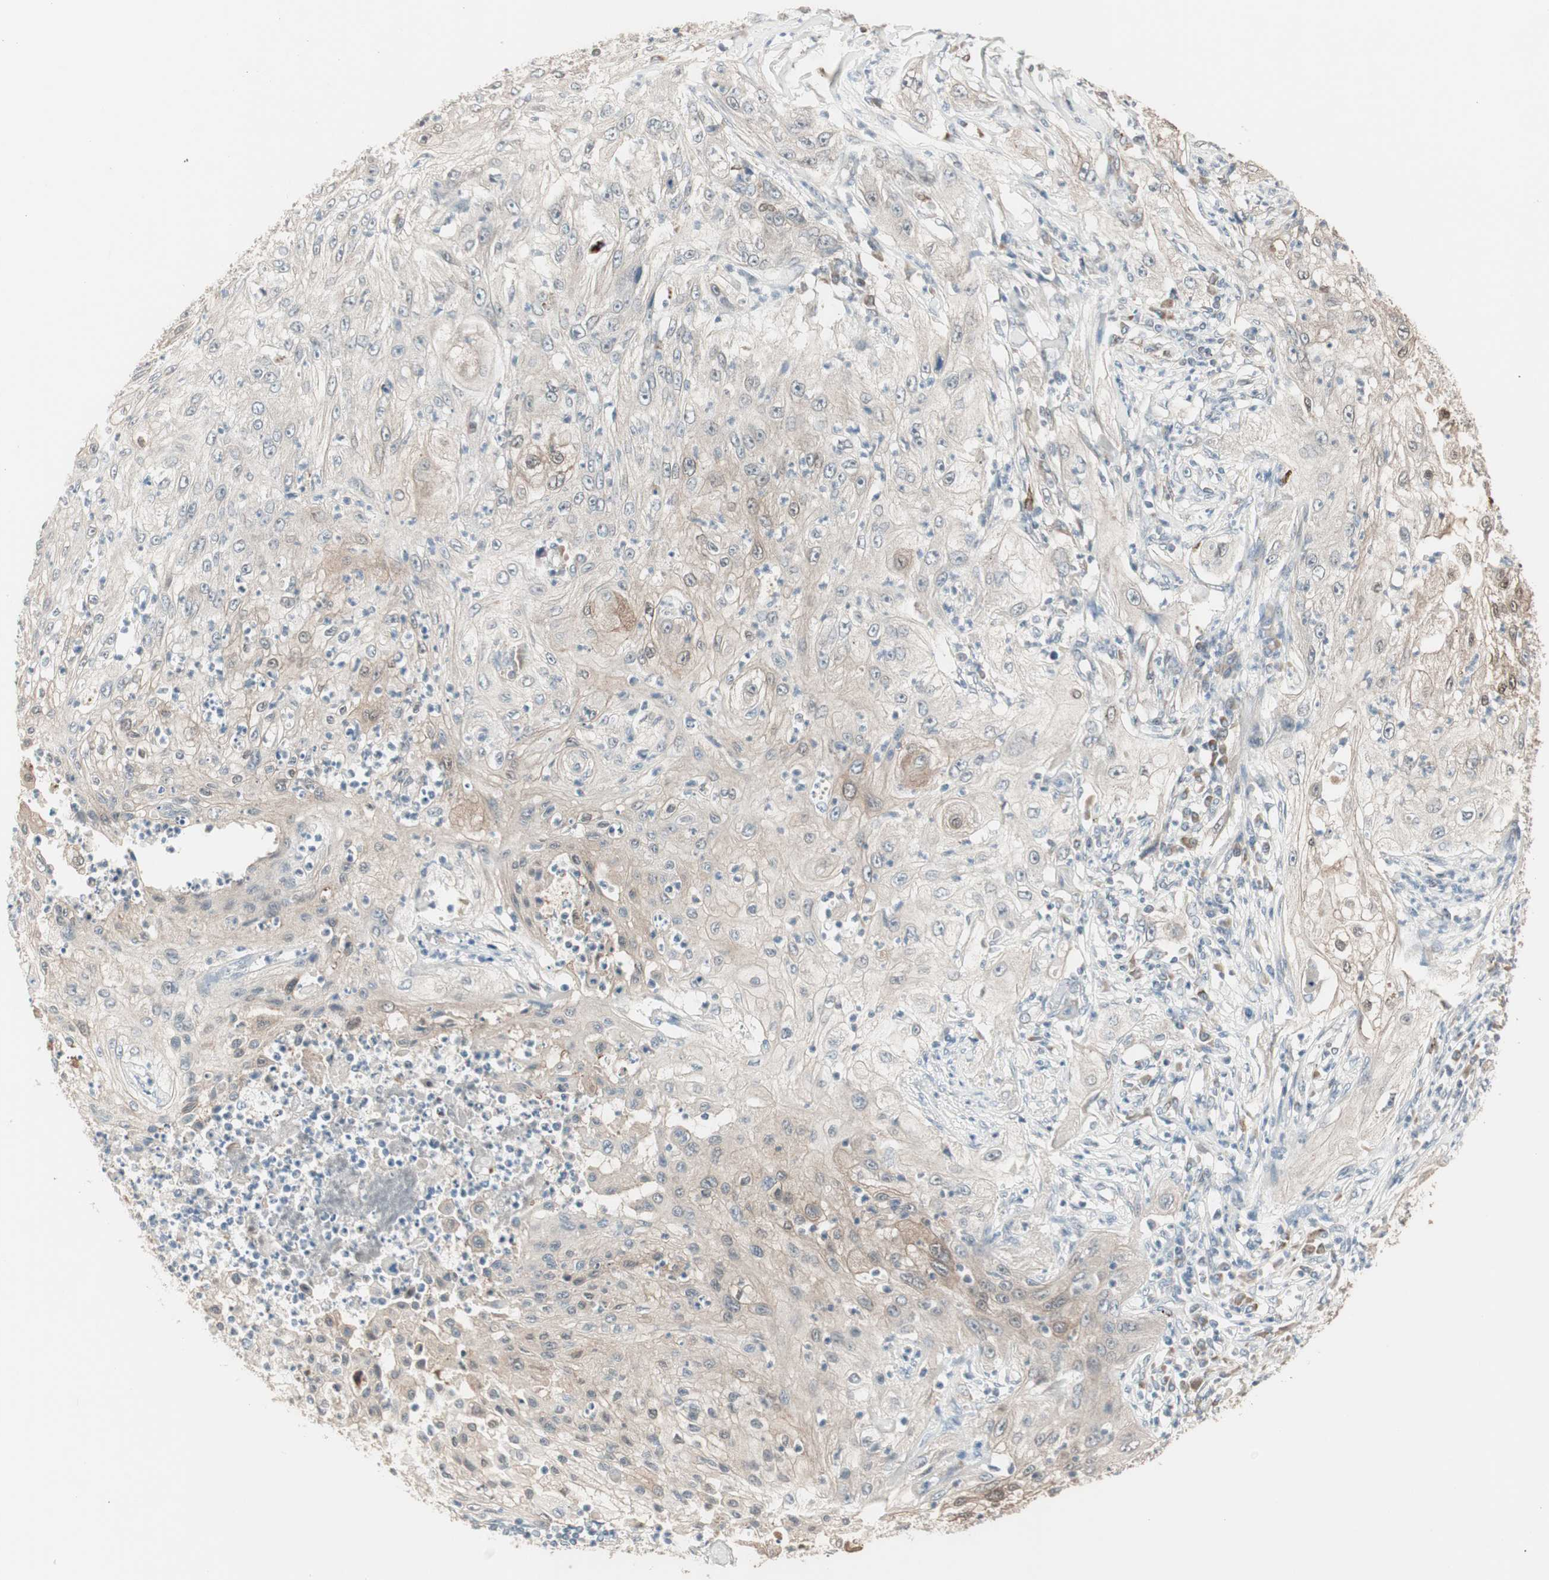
{"staining": {"intensity": "moderate", "quantity": "25%-75%", "location": "cytoplasmic/membranous,nuclear"}, "tissue": "lung cancer", "cell_type": "Tumor cells", "image_type": "cancer", "snomed": [{"axis": "morphology", "description": "Inflammation, NOS"}, {"axis": "morphology", "description": "Squamous cell carcinoma, NOS"}, {"axis": "topography", "description": "Lymph node"}, {"axis": "topography", "description": "Soft tissue"}, {"axis": "topography", "description": "Lung"}], "caption": "Protein staining of lung squamous cell carcinoma tissue reveals moderate cytoplasmic/membranous and nuclear positivity in approximately 25%-75% of tumor cells.", "gene": "PDZK1", "patient": {"sex": "male", "age": 66}}